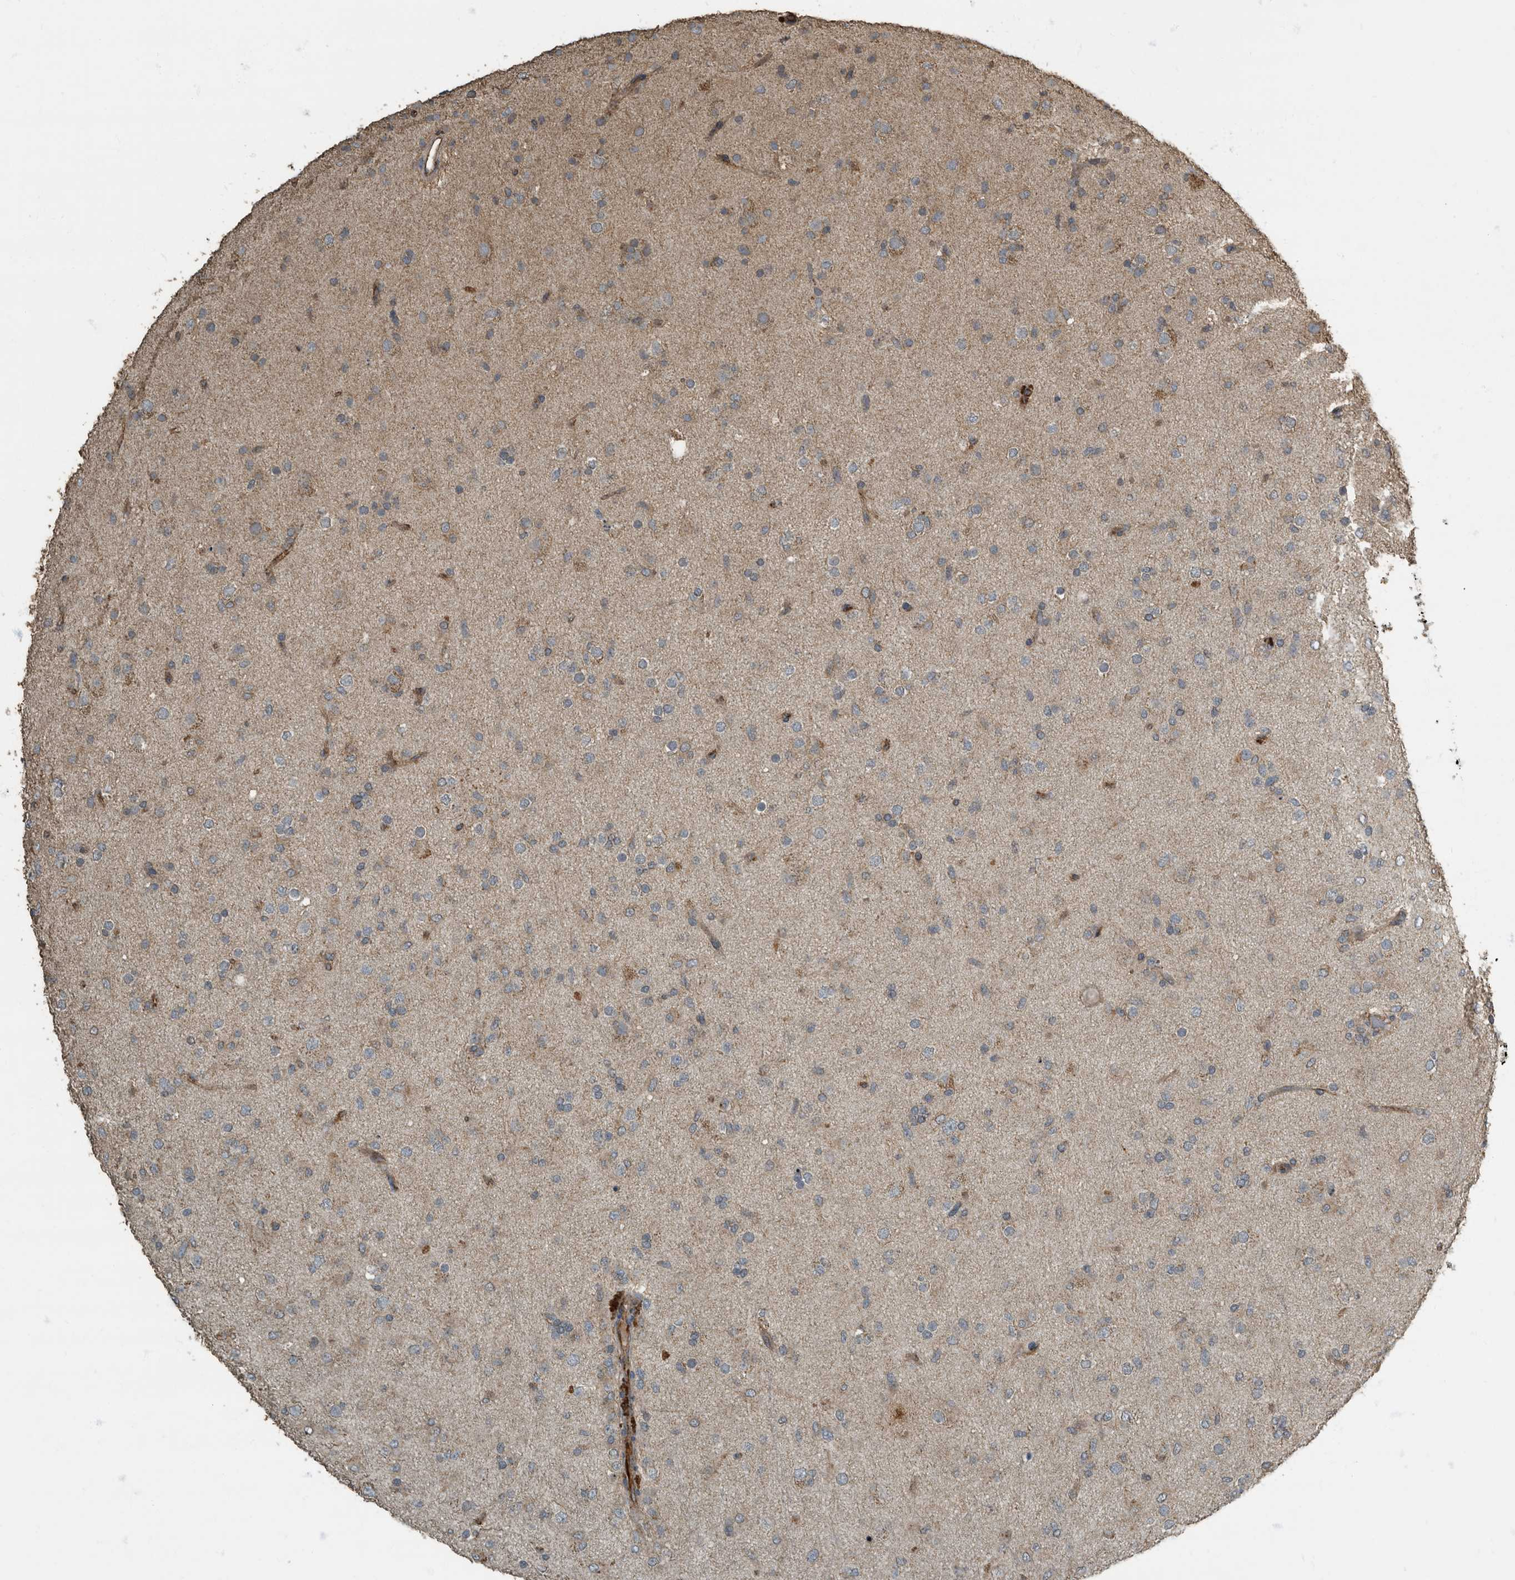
{"staining": {"intensity": "moderate", "quantity": "<25%", "location": "cytoplasmic/membranous"}, "tissue": "glioma", "cell_type": "Tumor cells", "image_type": "cancer", "snomed": [{"axis": "morphology", "description": "Glioma, malignant, Low grade"}, {"axis": "topography", "description": "Brain"}], "caption": "Human glioma stained for a protein (brown) displays moderate cytoplasmic/membranous positive staining in about <25% of tumor cells.", "gene": "IL15RA", "patient": {"sex": "male", "age": 65}}